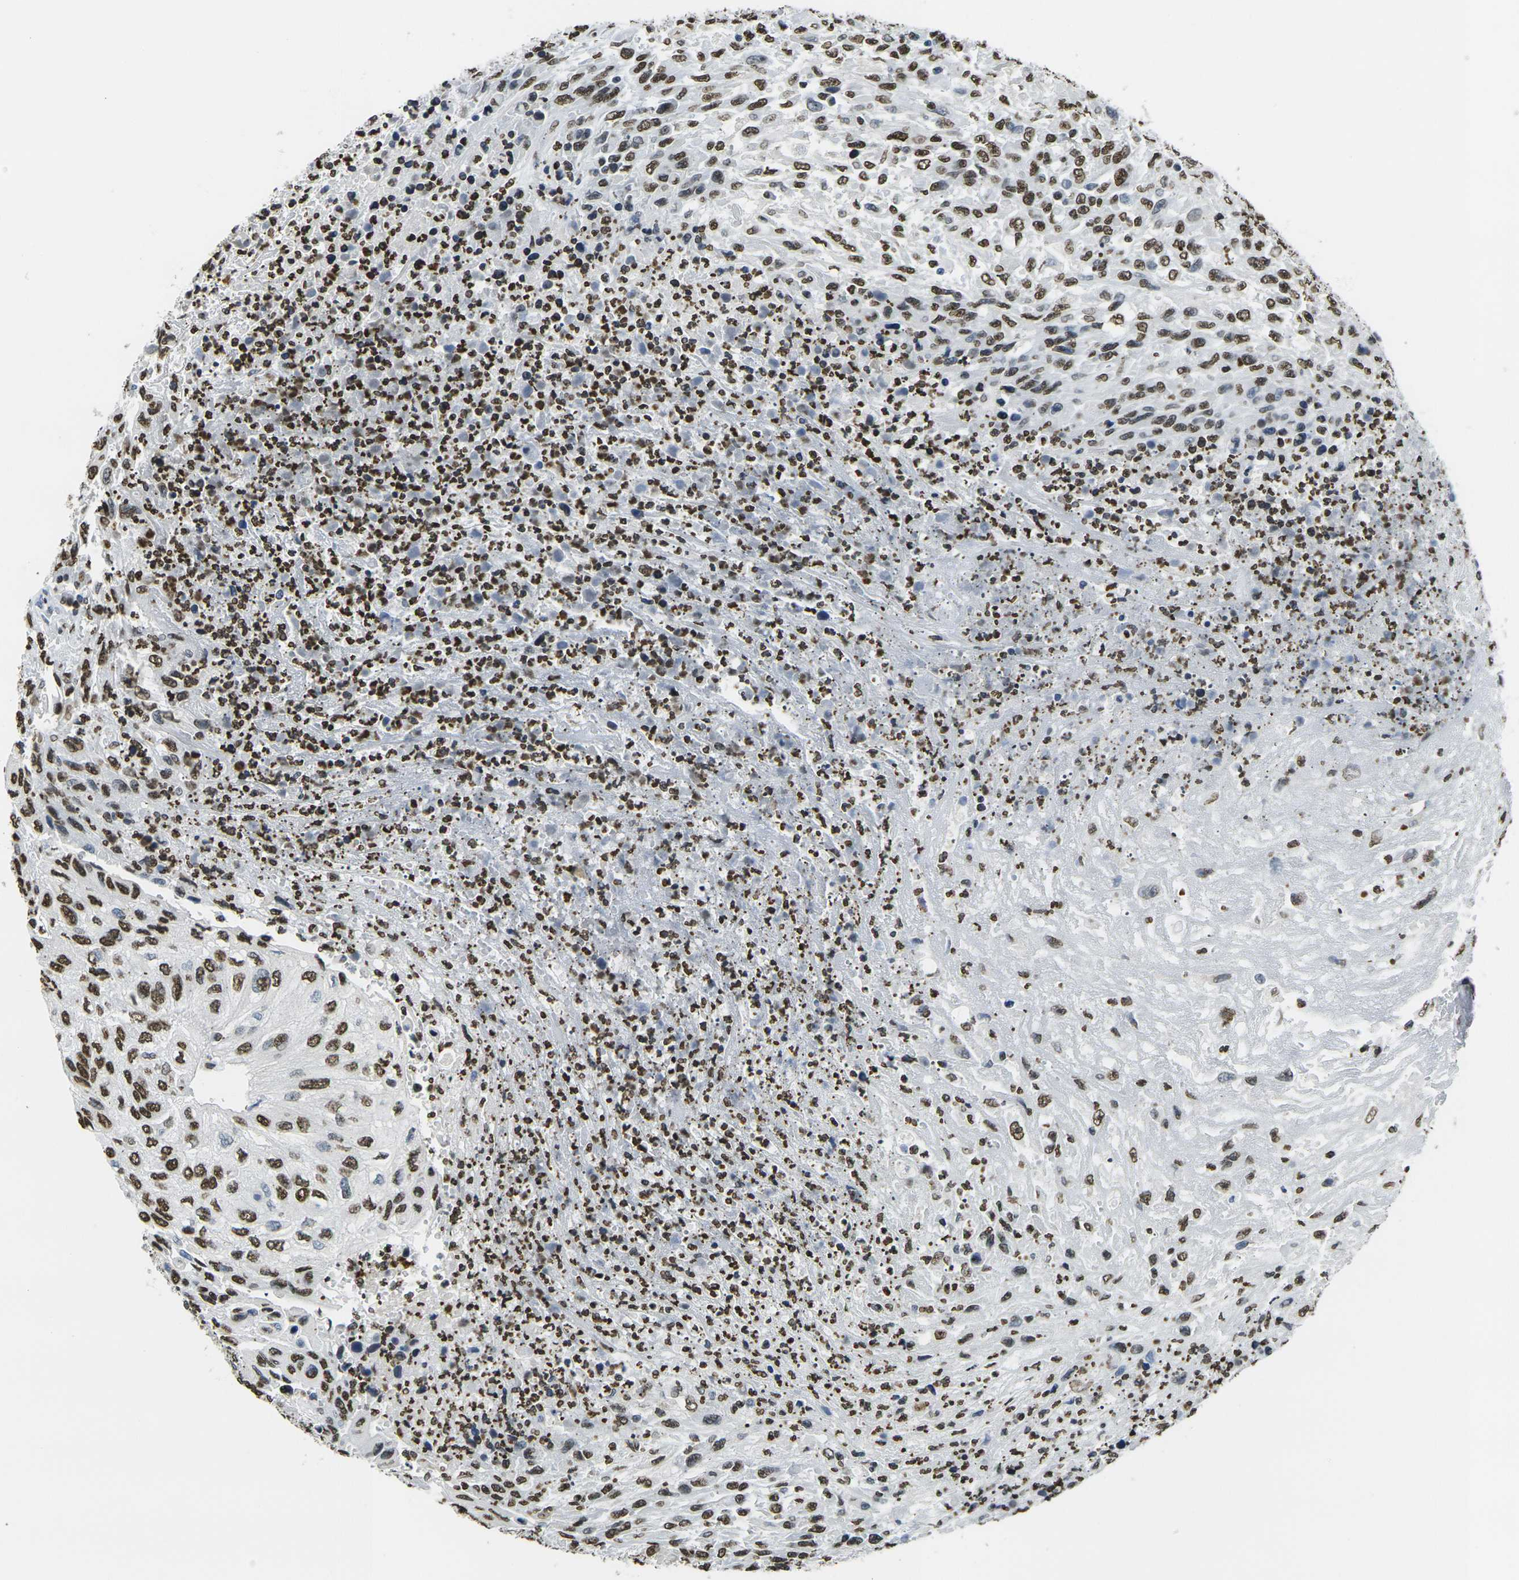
{"staining": {"intensity": "strong", "quantity": ">75%", "location": "nuclear"}, "tissue": "urothelial cancer", "cell_type": "Tumor cells", "image_type": "cancer", "snomed": [{"axis": "morphology", "description": "Urothelial carcinoma, High grade"}, {"axis": "topography", "description": "Urinary bladder"}], "caption": "A high-resolution micrograph shows IHC staining of urothelial cancer, which displays strong nuclear staining in about >75% of tumor cells.", "gene": "DRAXIN", "patient": {"sex": "male", "age": 66}}